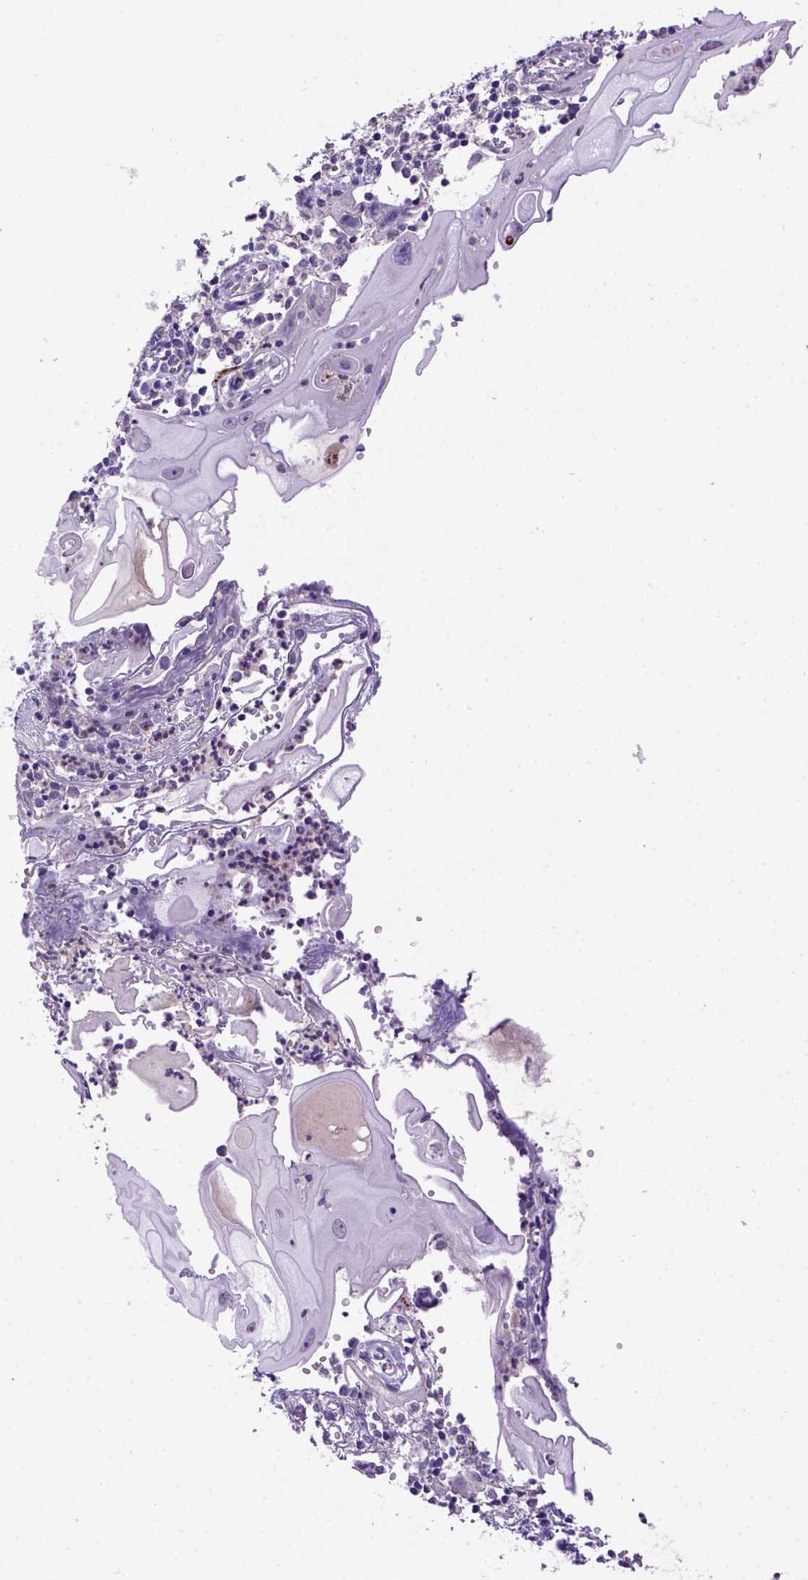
{"staining": {"intensity": "negative", "quantity": "none", "location": "none"}, "tissue": "cervical cancer", "cell_type": "Tumor cells", "image_type": "cancer", "snomed": [{"axis": "morphology", "description": "Squamous cell carcinoma, NOS"}, {"axis": "topography", "description": "Cervix"}], "caption": "Tumor cells show no significant protein positivity in cervical squamous cell carcinoma.", "gene": "ADAM12", "patient": {"sex": "female", "age": 30}}